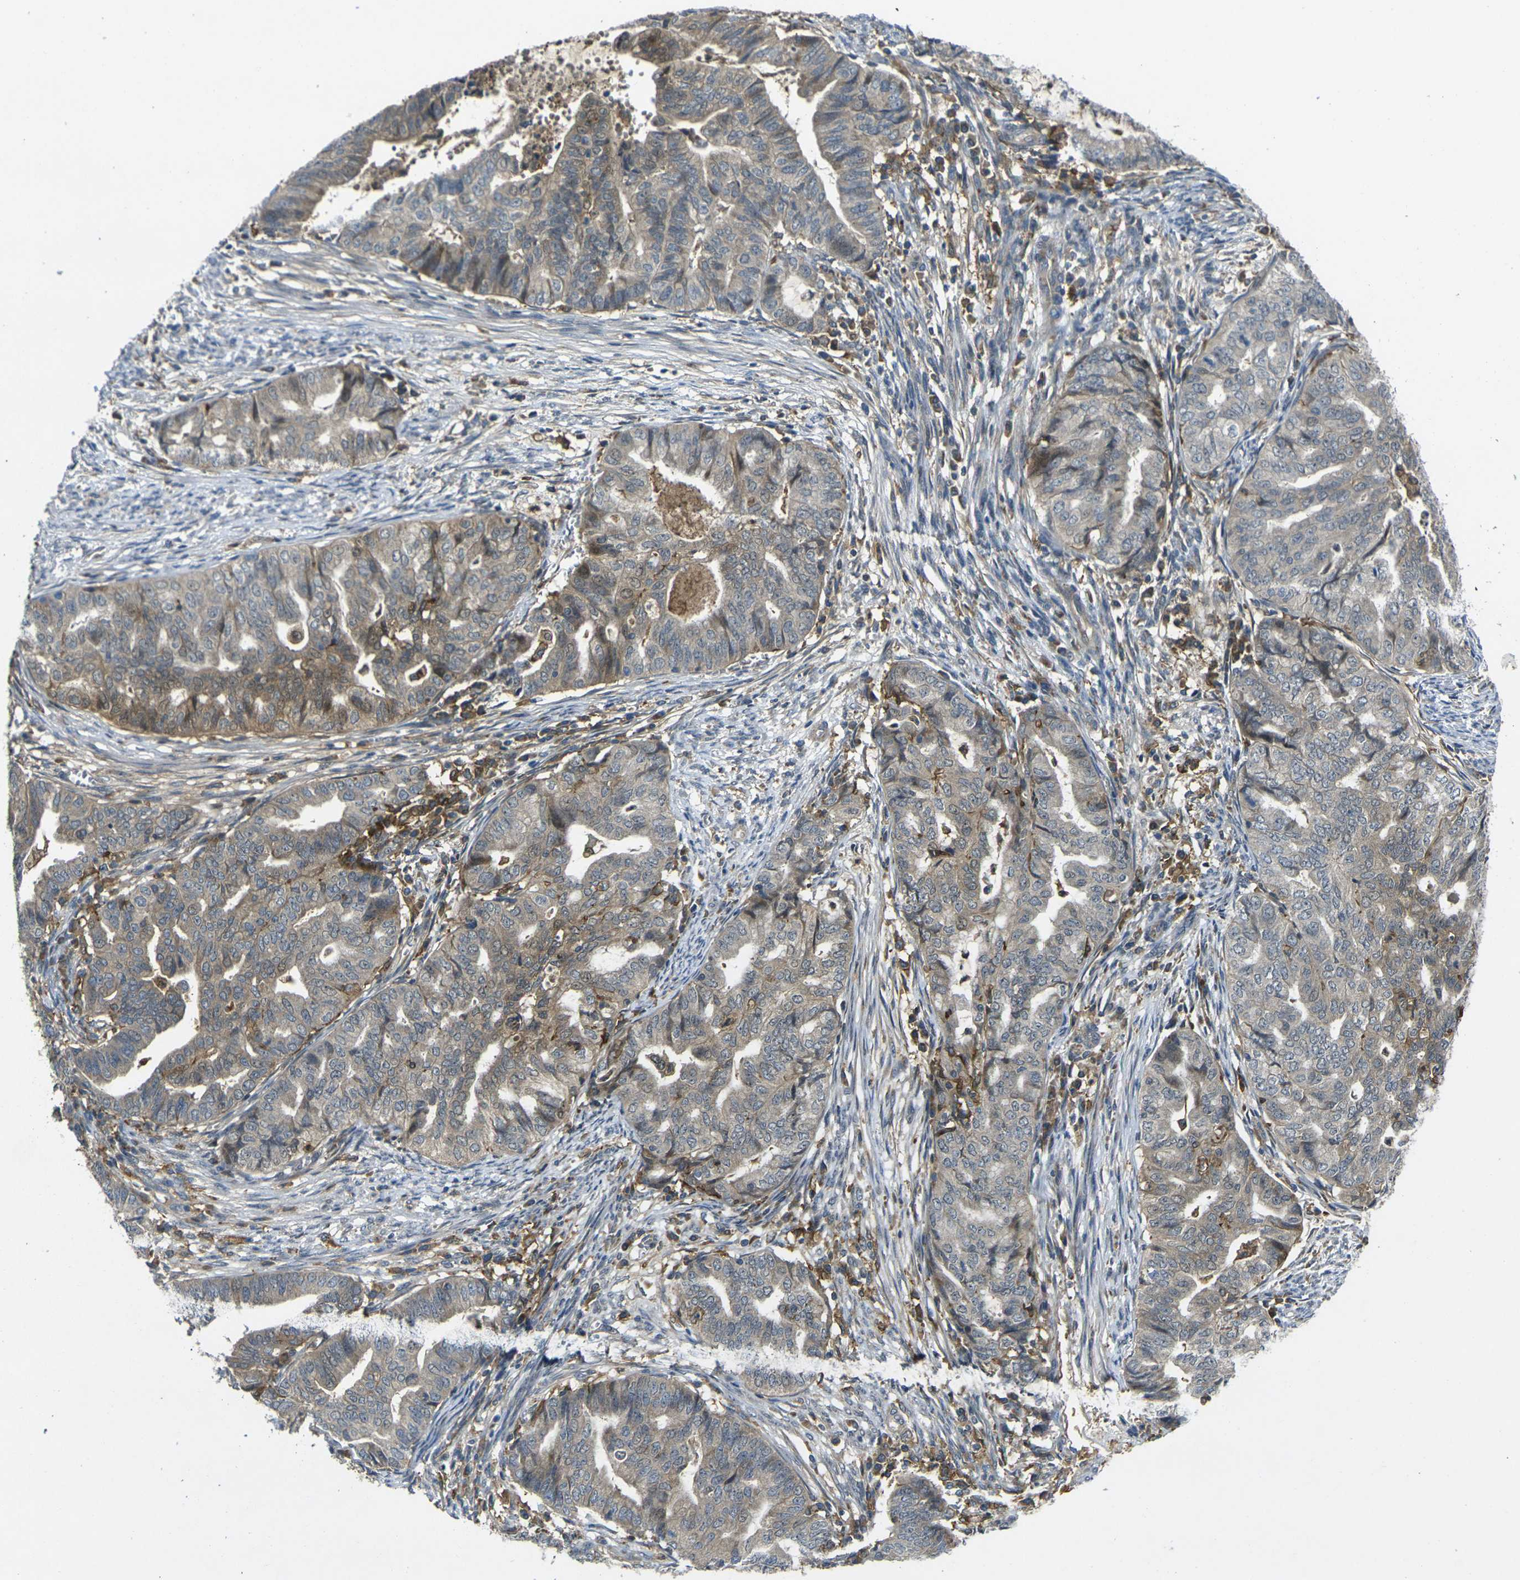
{"staining": {"intensity": "moderate", "quantity": "25%-75%", "location": "cytoplasmic/membranous"}, "tissue": "endometrial cancer", "cell_type": "Tumor cells", "image_type": "cancer", "snomed": [{"axis": "morphology", "description": "Adenocarcinoma, NOS"}, {"axis": "topography", "description": "Endometrium"}], "caption": "Tumor cells exhibit medium levels of moderate cytoplasmic/membranous expression in approximately 25%-75% of cells in adenocarcinoma (endometrial).", "gene": "PIGL", "patient": {"sex": "female", "age": 79}}